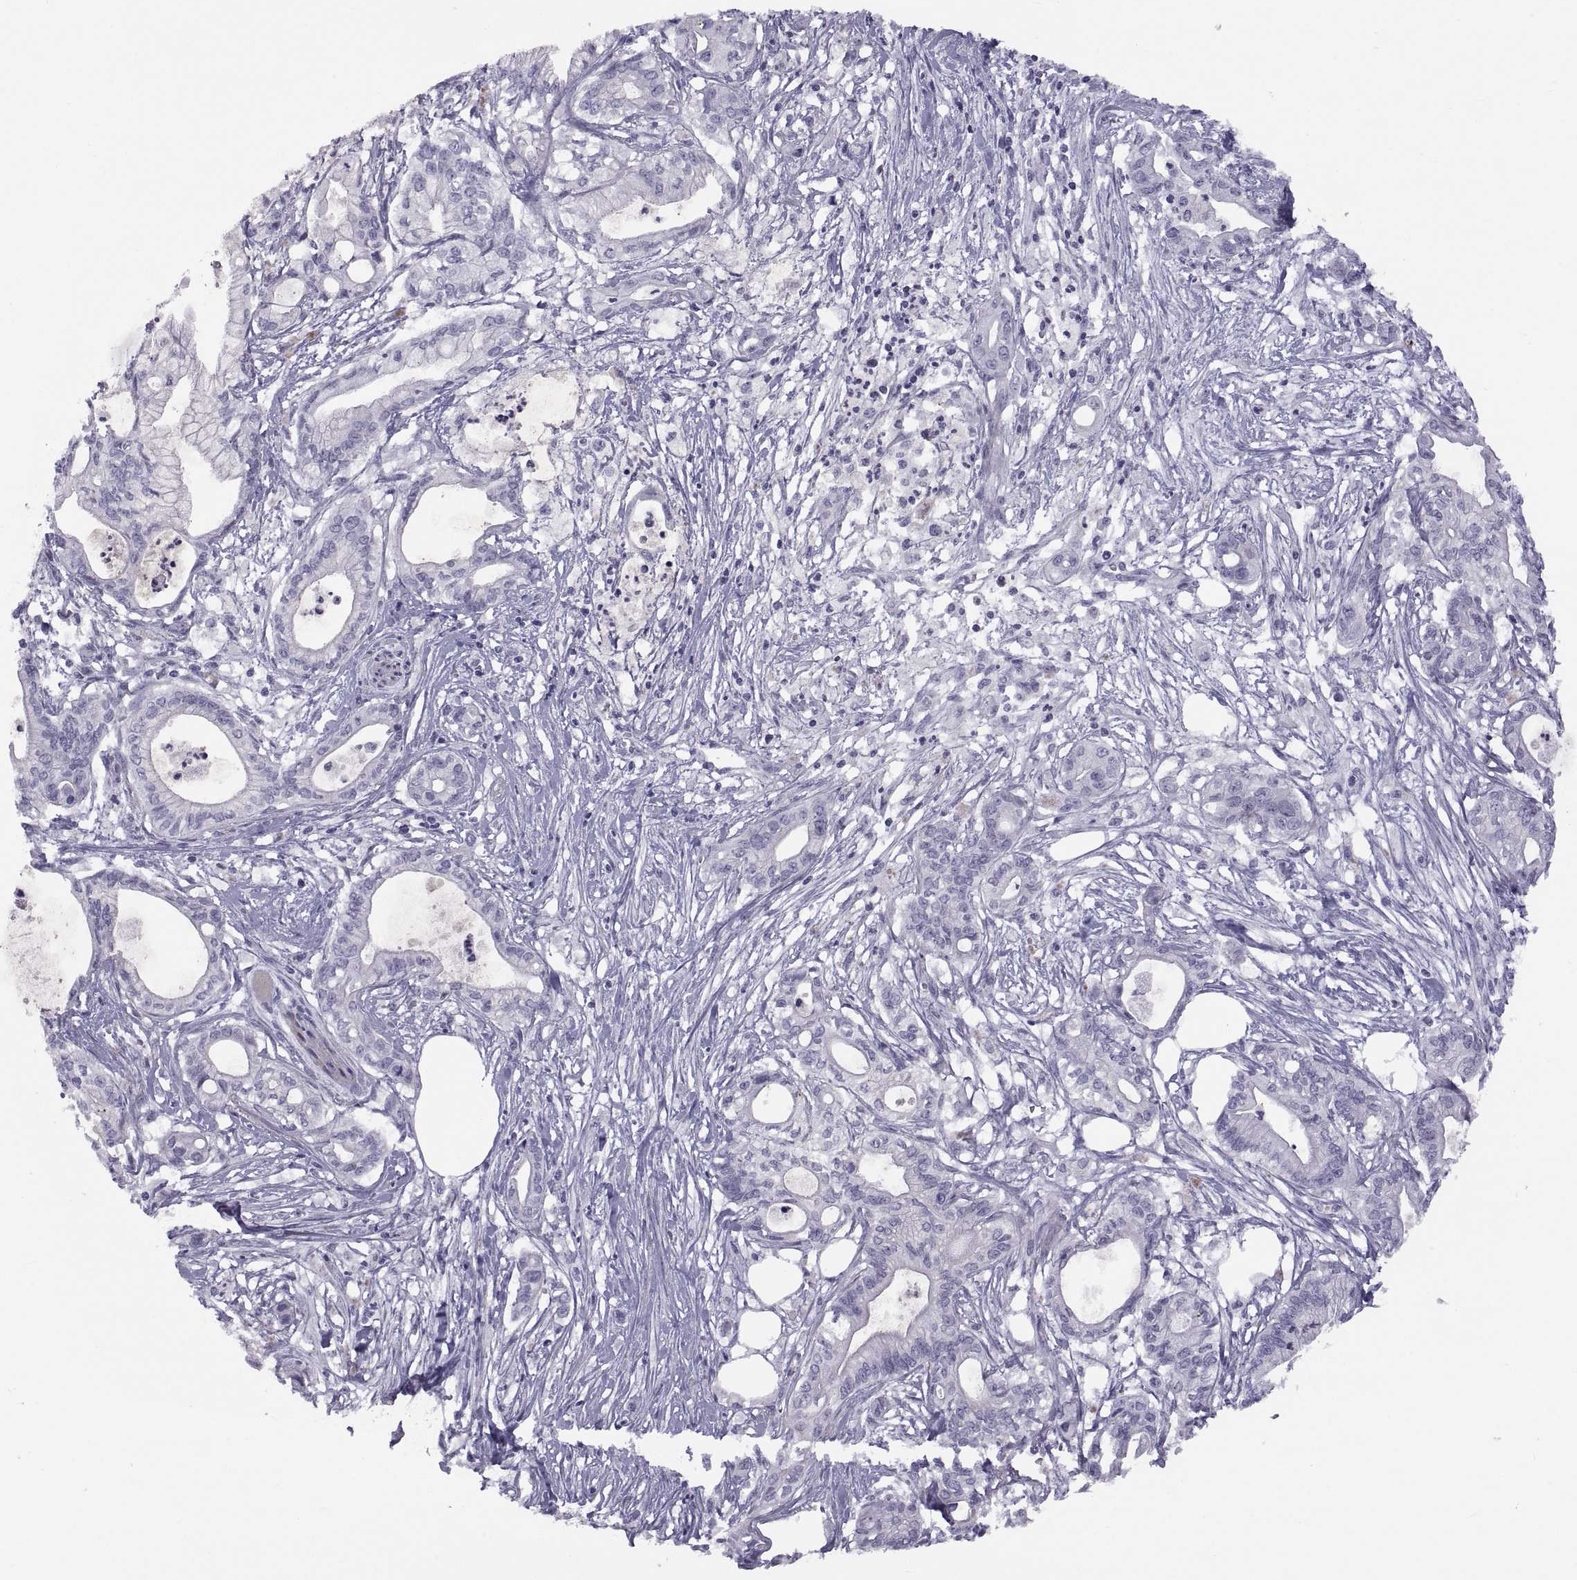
{"staining": {"intensity": "negative", "quantity": "none", "location": "none"}, "tissue": "pancreatic cancer", "cell_type": "Tumor cells", "image_type": "cancer", "snomed": [{"axis": "morphology", "description": "Adenocarcinoma, NOS"}, {"axis": "topography", "description": "Pancreas"}], "caption": "Photomicrograph shows no protein positivity in tumor cells of adenocarcinoma (pancreatic) tissue.", "gene": "TMEM158", "patient": {"sex": "male", "age": 71}}